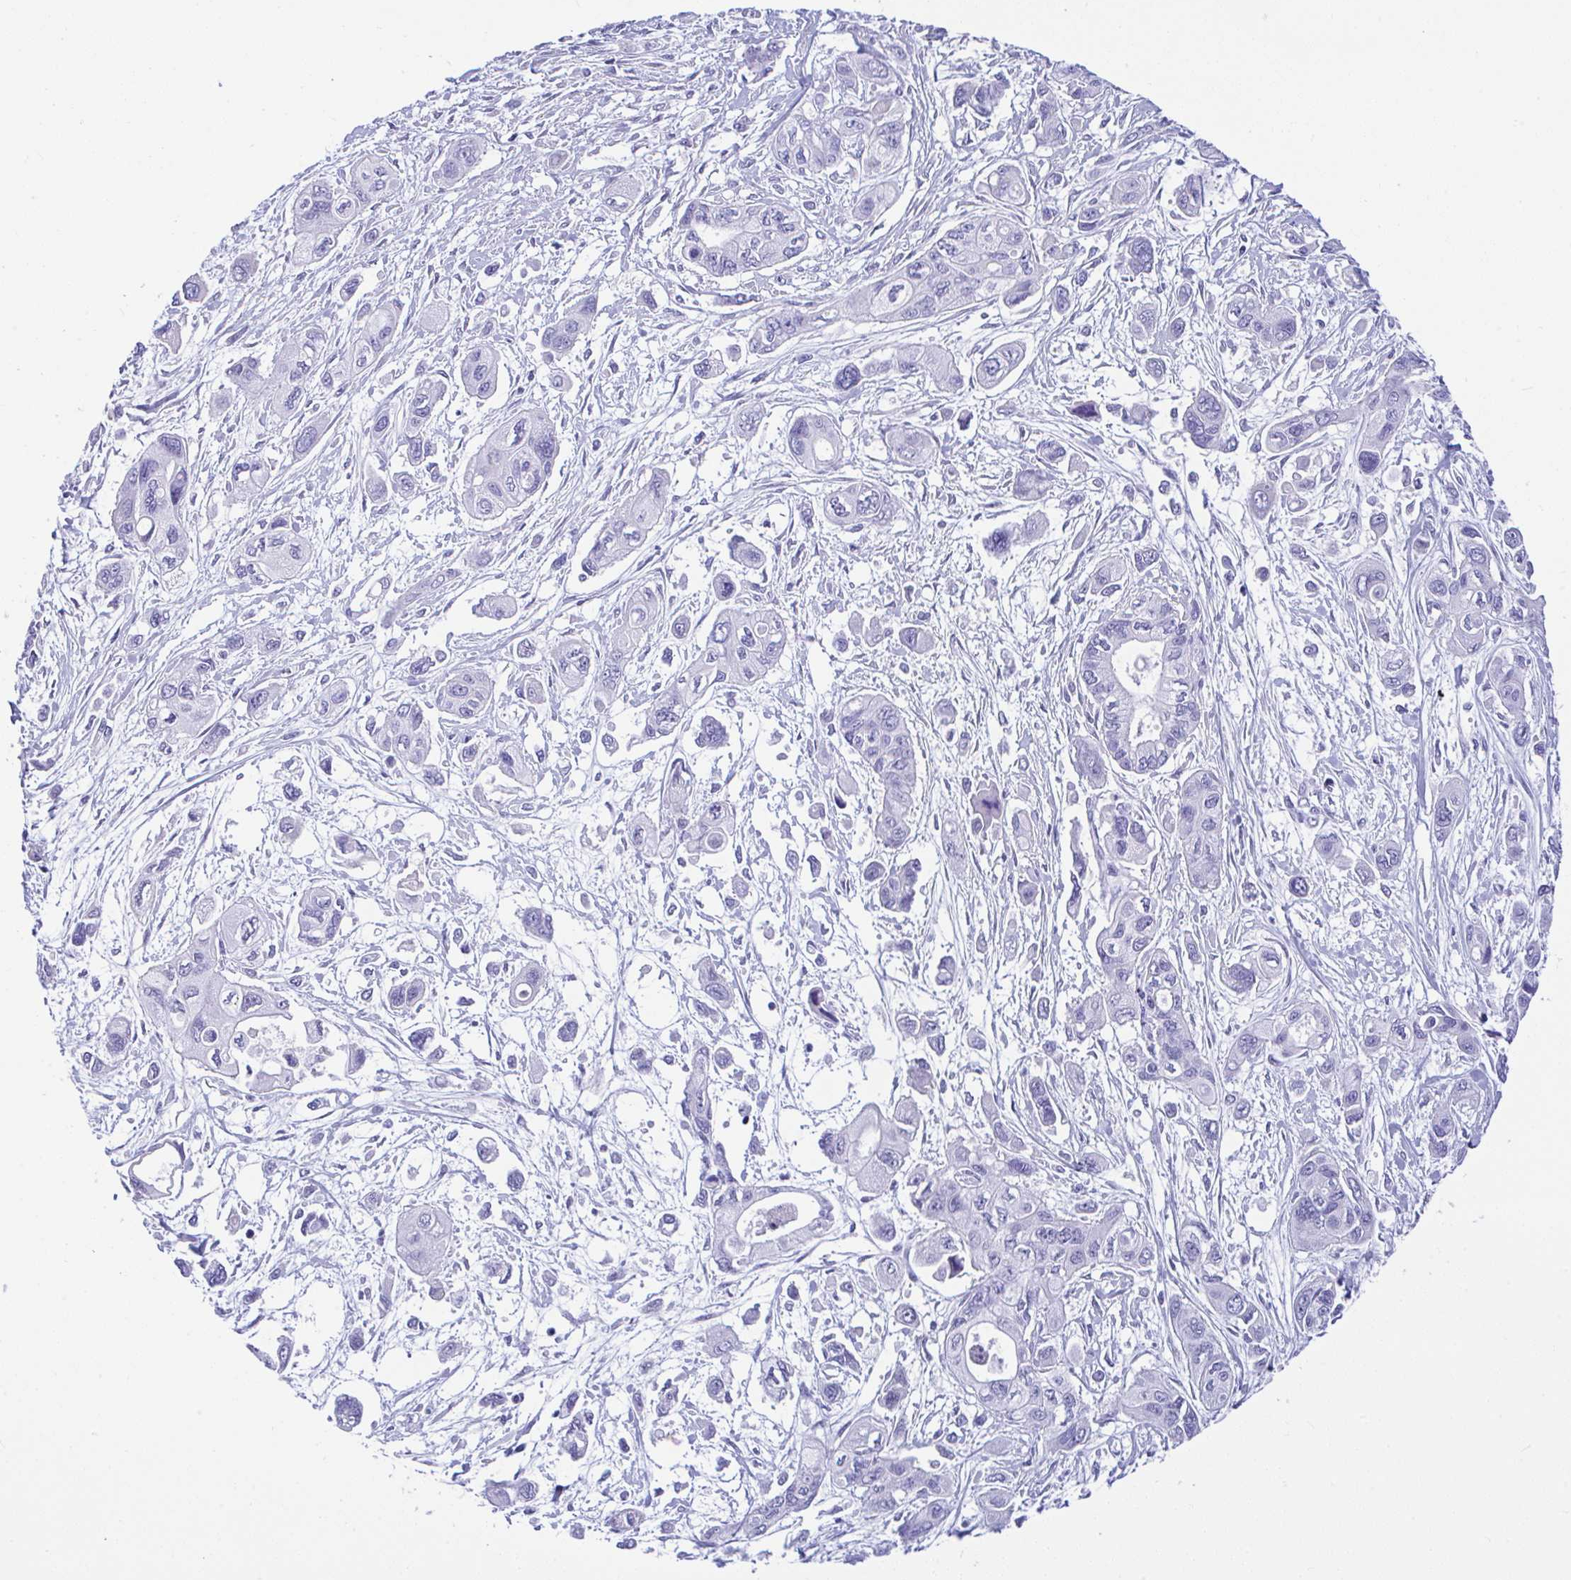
{"staining": {"intensity": "negative", "quantity": "none", "location": "none"}, "tissue": "pancreatic cancer", "cell_type": "Tumor cells", "image_type": "cancer", "snomed": [{"axis": "morphology", "description": "Adenocarcinoma, NOS"}, {"axis": "topography", "description": "Pancreas"}], "caption": "Immunohistochemical staining of pancreatic cancer (adenocarcinoma) displays no significant staining in tumor cells.", "gene": "SEL1L2", "patient": {"sex": "female", "age": 47}}